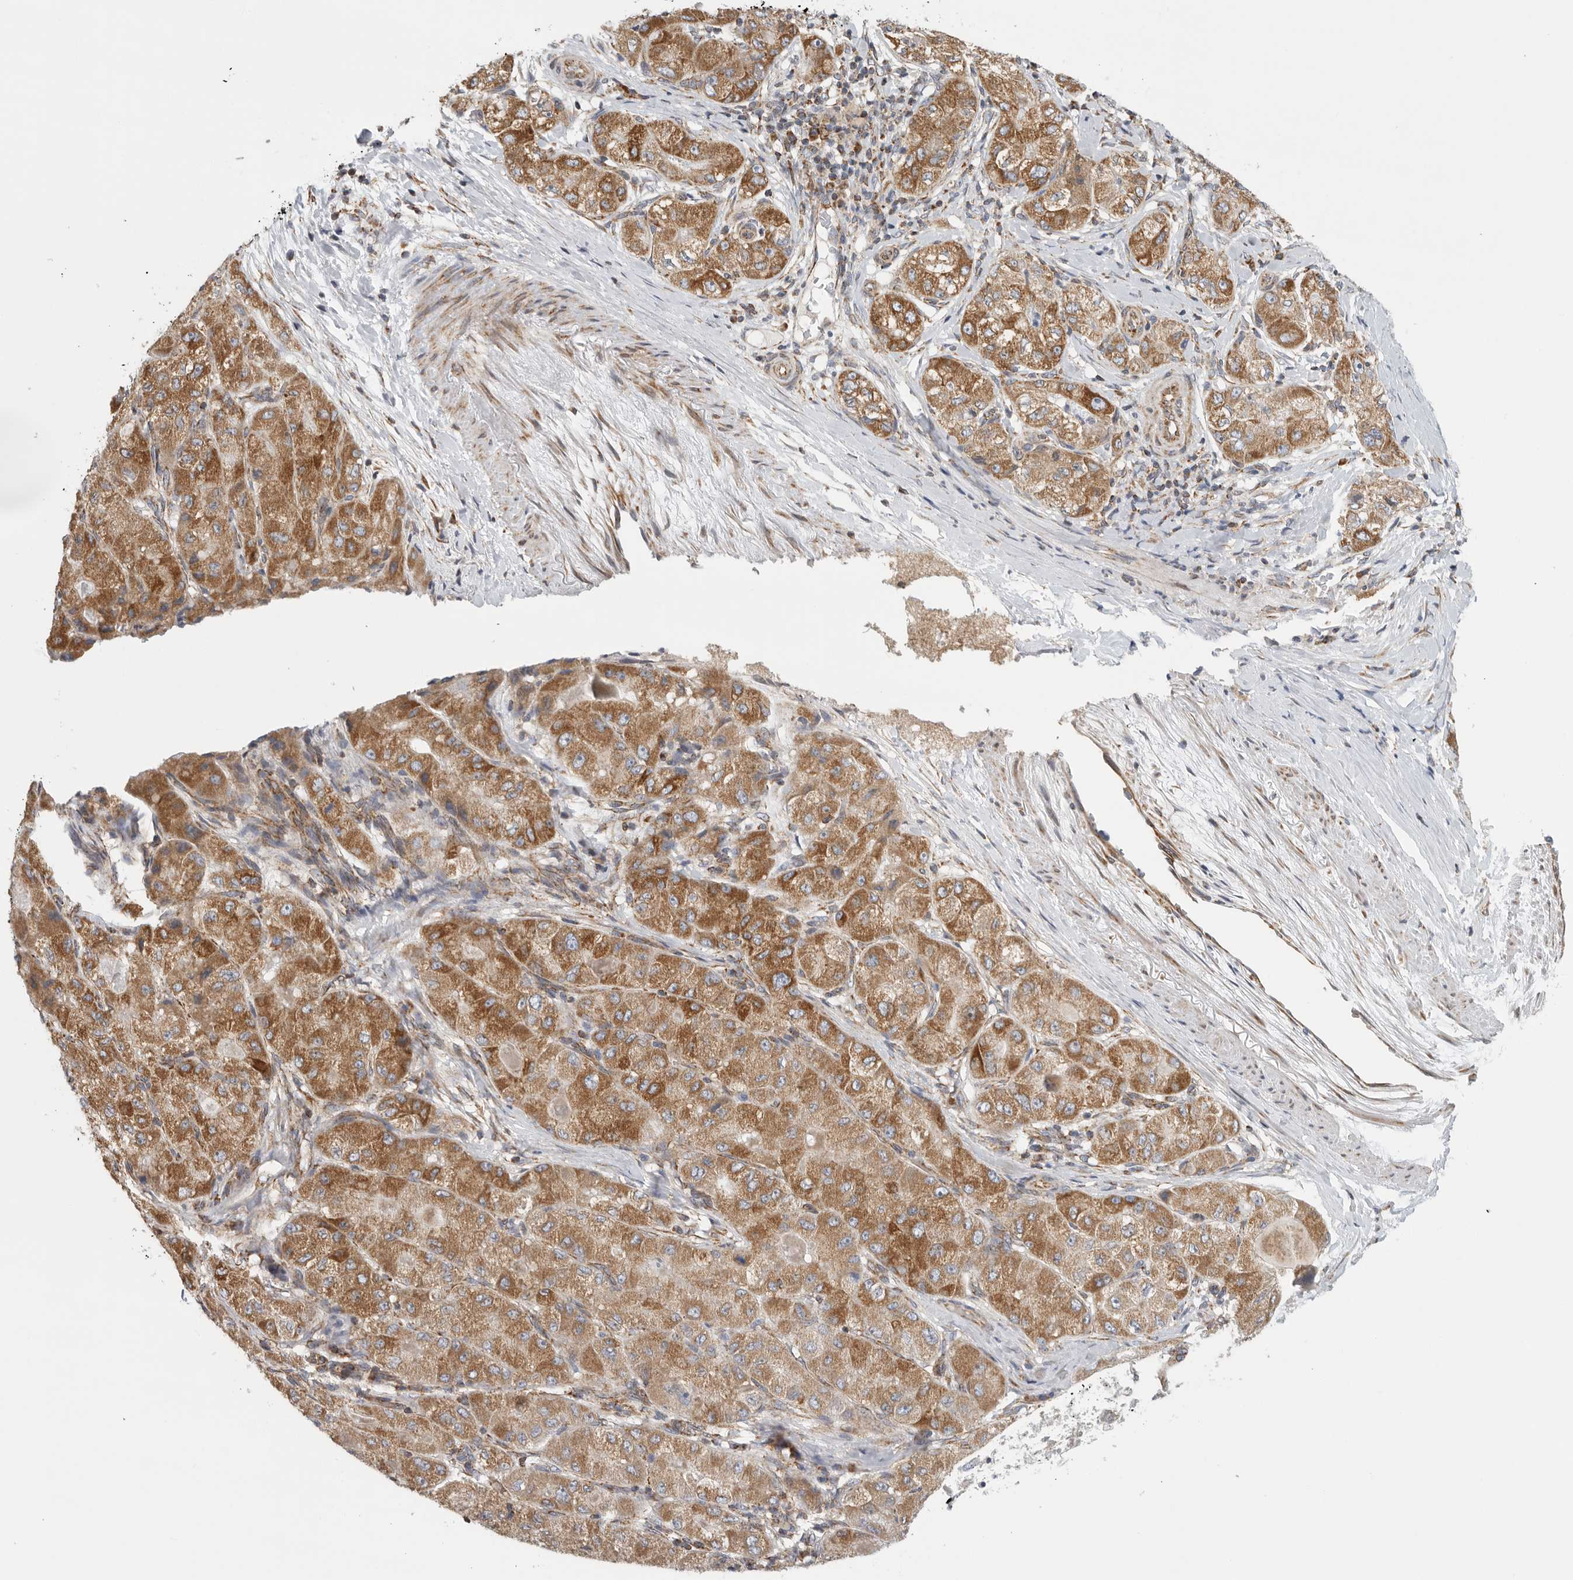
{"staining": {"intensity": "moderate", "quantity": ">75%", "location": "cytoplasmic/membranous"}, "tissue": "liver cancer", "cell_type": "Tumor cells", "image_type": "cancer", "snomed": [{"axis": "morphology", "description": "Carcinoma, Hepatocellular, NOS"}, {"axis": "topography", "description": "Liver"}], "caption": "A medium amount of moderate cytoplasmic/membranous expression is identified in approximately >75% of tumor cells in liver cancer tissue. The staining was performed using DAB (3,3'-diaminobenzidine), with brown indicating positive protein expression. Nuclei are stained blue with hematoxylin.", "gene": "FKBP8", "patient": {"sex": "male", "age": 80}}